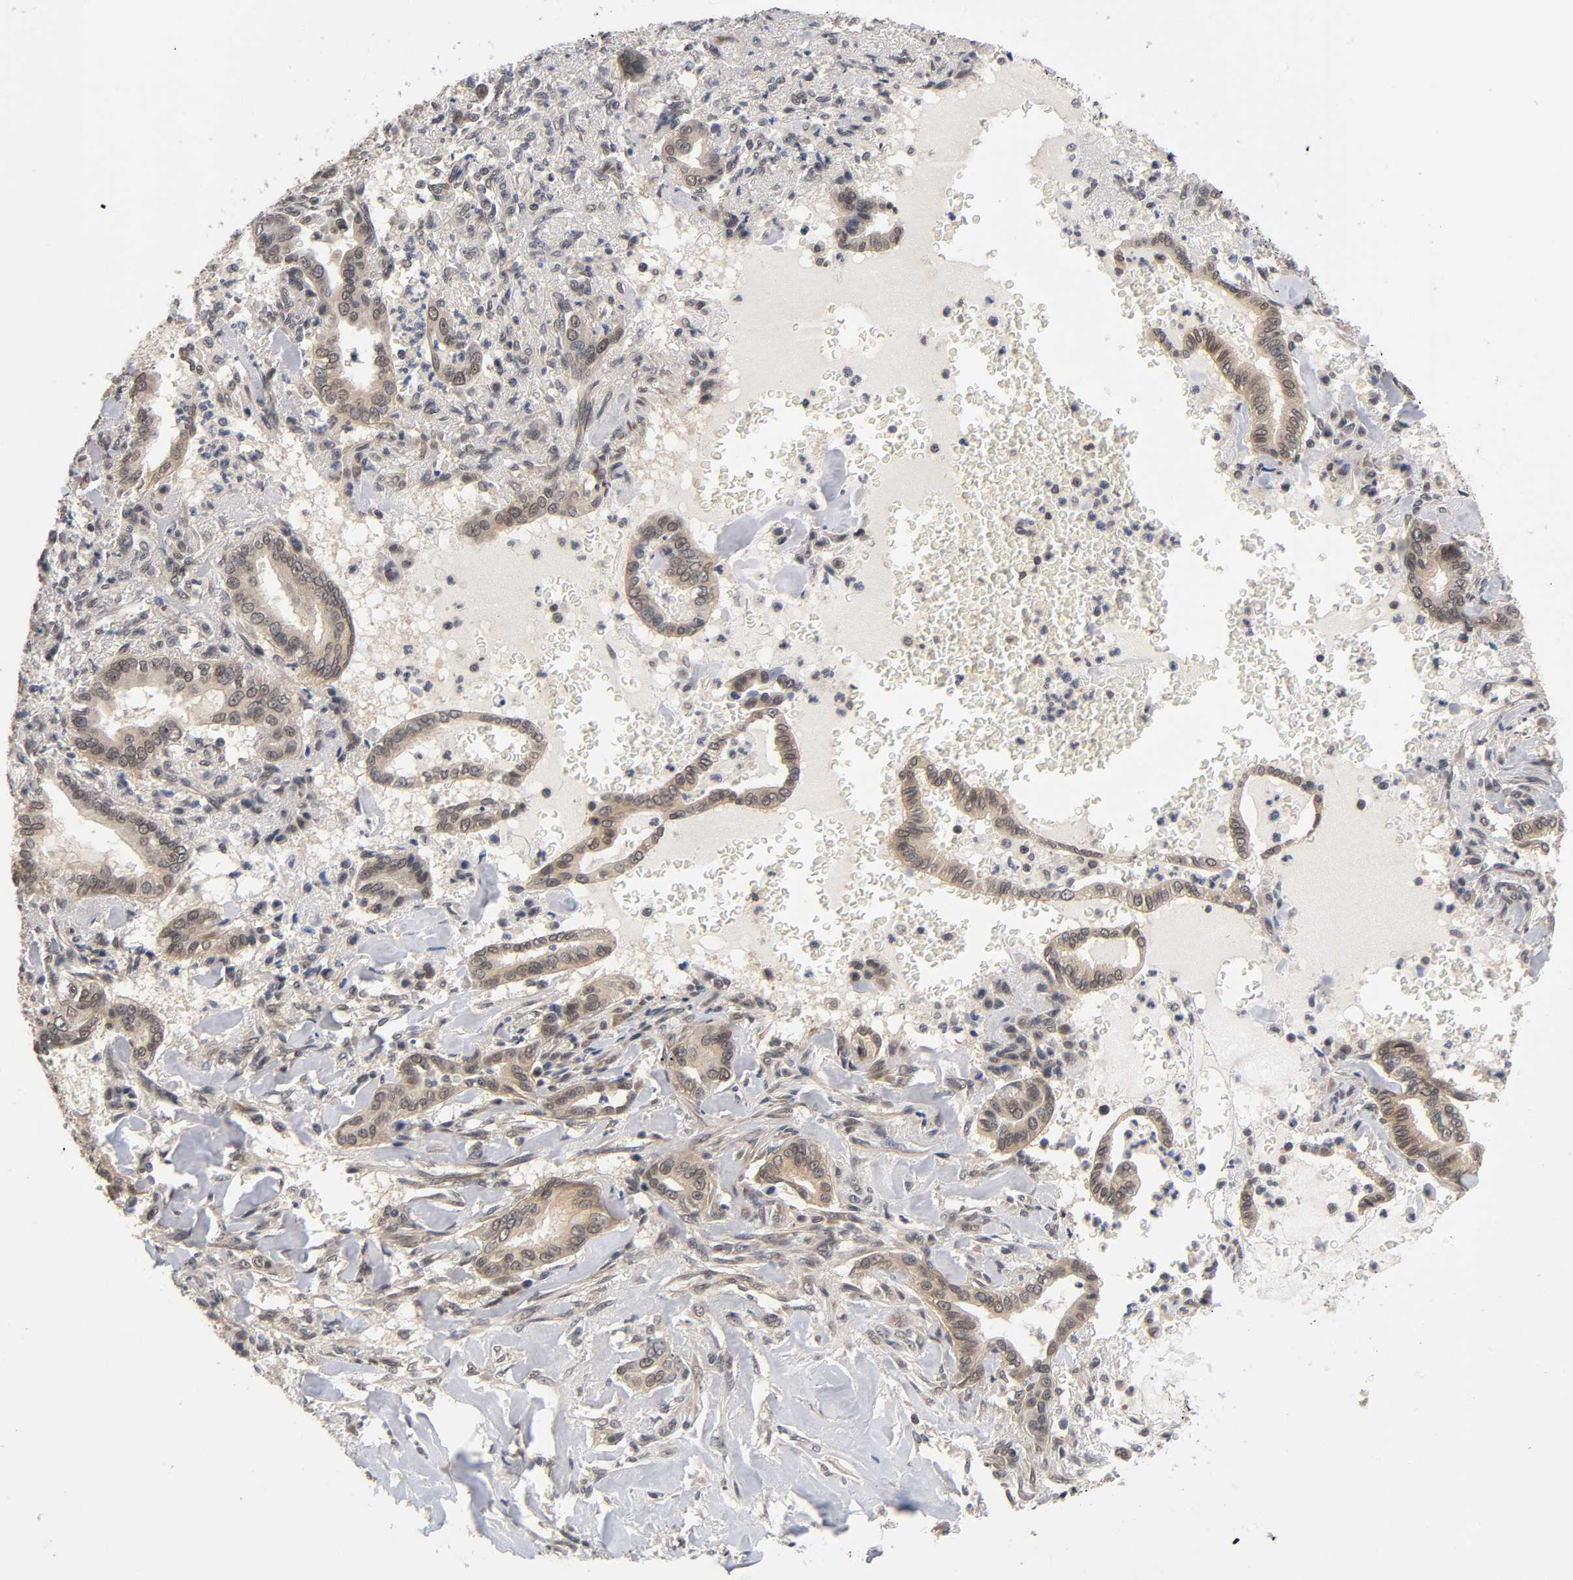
{"staining": {"intensity": "weak", "quantity": "25%-75%", "location": "cytoplasmic/membranous"}, "tissue": "liver cancer", "cell_type": "Tumor cells", "image_type": "cancer", "snomed": [{"axis": "morphology", "description": "Cholangiocarcinoma"}, {"axis": "topography", "description": "Liver"}], "caption": "Liver cancer (cholangiocarcinoma) tissue demonstrates weak cytoplasmic/membranous positivity in about 25%-75% of tumor cells, visualized by immunohistochemistry. (DAB IHC, brown staining for protein, blue staining for nuclei).", "gene": "PRKAB1", "patient": {"sex": "female", "age": 67}}